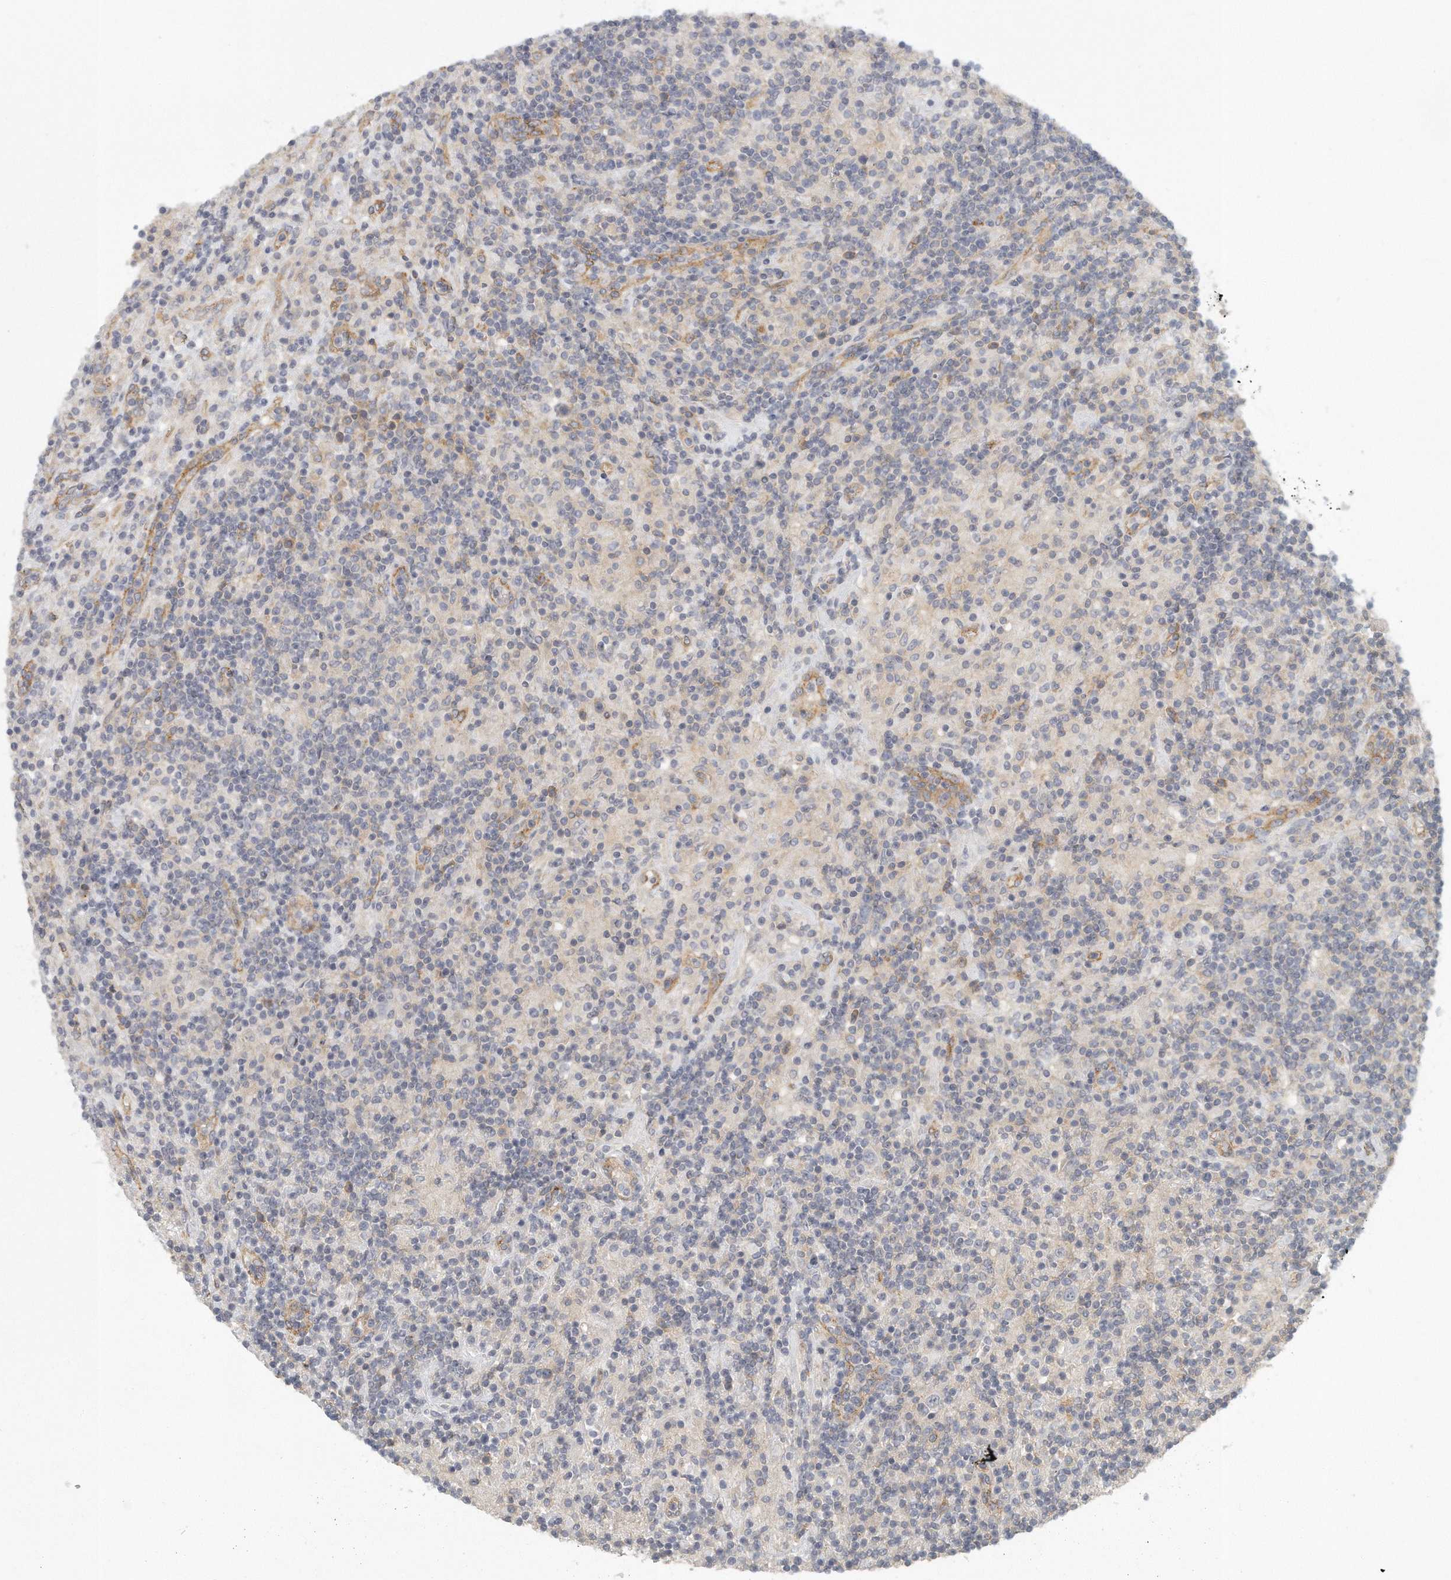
{"staining": {"intensity": "negative", "quantity": "none", "location": "none"}, "tissue": "lymphoma", "cell_type": "Tumor cells", "image_type": "cancer", "snomed": [{"axis": "morphology", "description": "Hodgkin's disease, NOS"}, {"axis": "topography", "description": "Lymph node"}], "caption": "An IHC histopathology image of lymphoma is shown. There is no staining in tumor cells of lymphoma. The staining was performed using DAB to visualize the protein expression in brown, while the nuclei were stained in blue with hematoxylin (Magnification: 20x).", "gene": "MTERF4", "patient": {"sex": "male", "age": 70}}